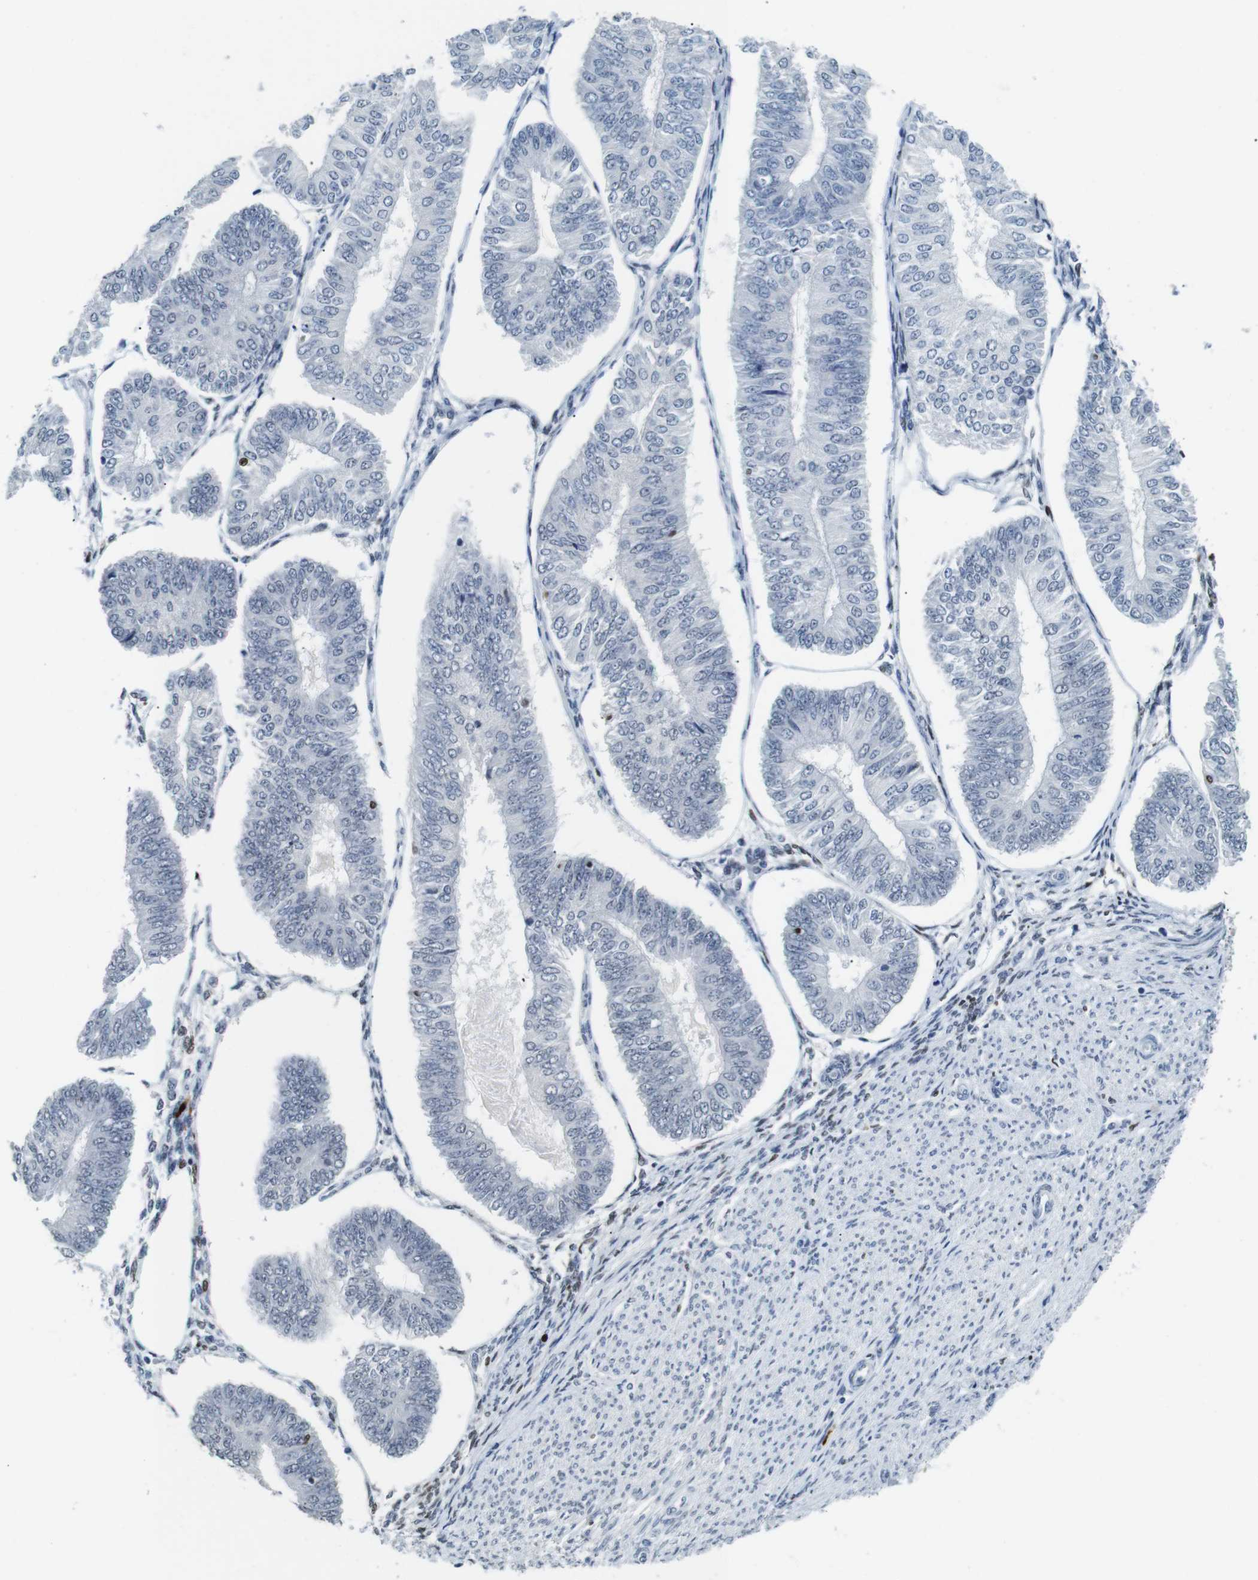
{"staining": {"intensity": "negative", "quantity": "none", "location": "none"}, "tissue": "endometrial cancer", "cell_type": "Tumor cells", "image_type": "cancer", "snomed": [{"axis": "morphology", "description": "Adenocarcinoma, NOS"}, {"axis": "topography", "description": "Endometrium"}], "caption": "Tumor cells are negative for brown protein staining in endometrial cancer. The staining is performed using DAB (3,3'-diaminobenzidine) brown chromogen with nuclei counter-stained in using hematoxylin.", "gene": "IRF8", "patient": {"sex": "female", "age": 58}}